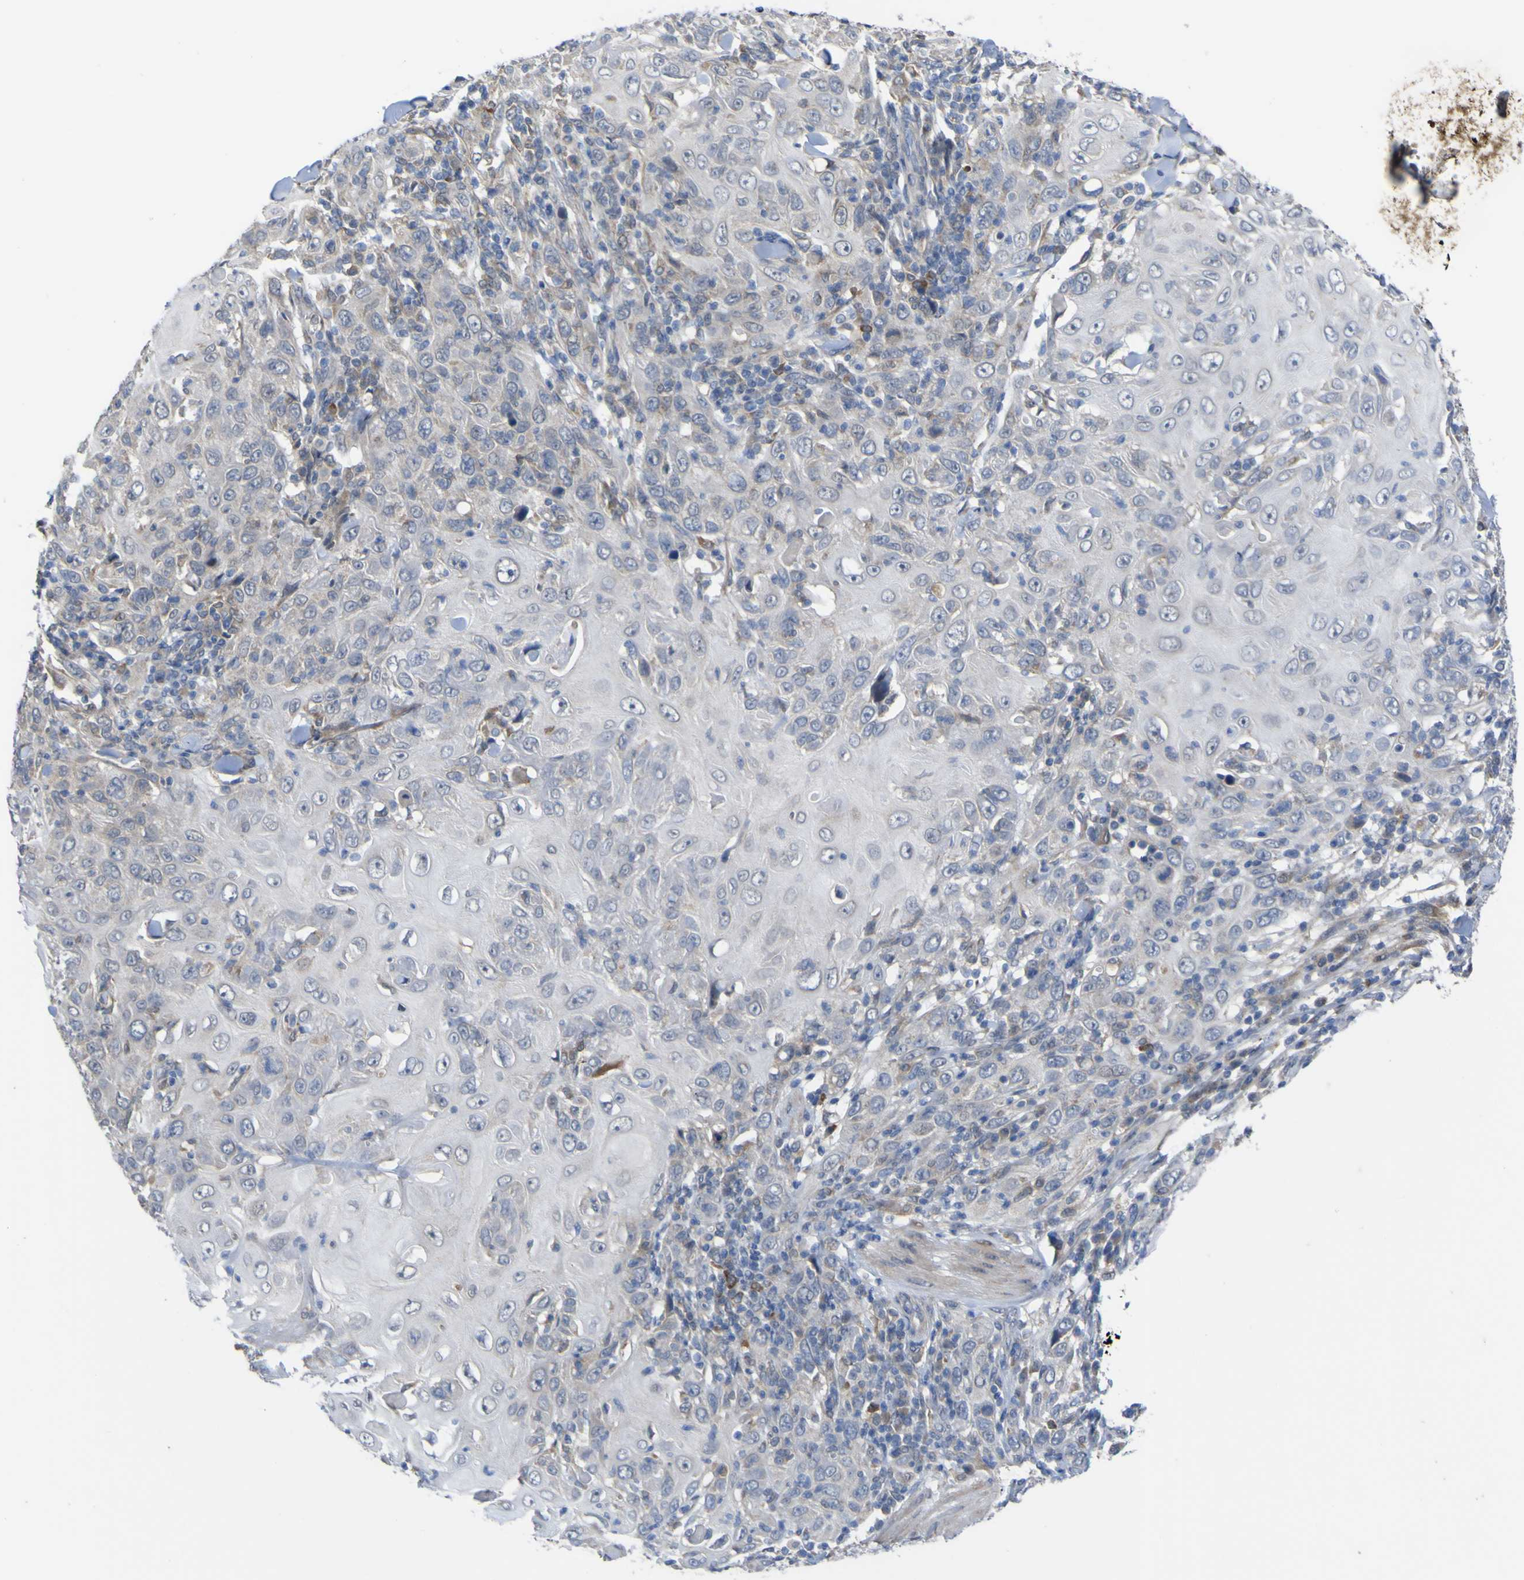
{"staining": {"intensity": "negative", "quantity": "none", "location": "none"}, "tissue": "skin cancer", "cell_type": "Tumor cells", "image_type": "cancer", "snomed": [{"axis": "morphology", "description": "Squamous cell carcinoma, NOS"}, {"axis": "topography", "description": "Skin"}], "caption": "A photomicrograph of skin cancer (squamous cell carcinoma) stained for a protein shows no brown staining in tumor cells. (Brightfield microscopy of DAB immunohistochemistry at high magnification).", "gene": "TNFRSF11A", "patient": {"sex": "female", "age": 88}}